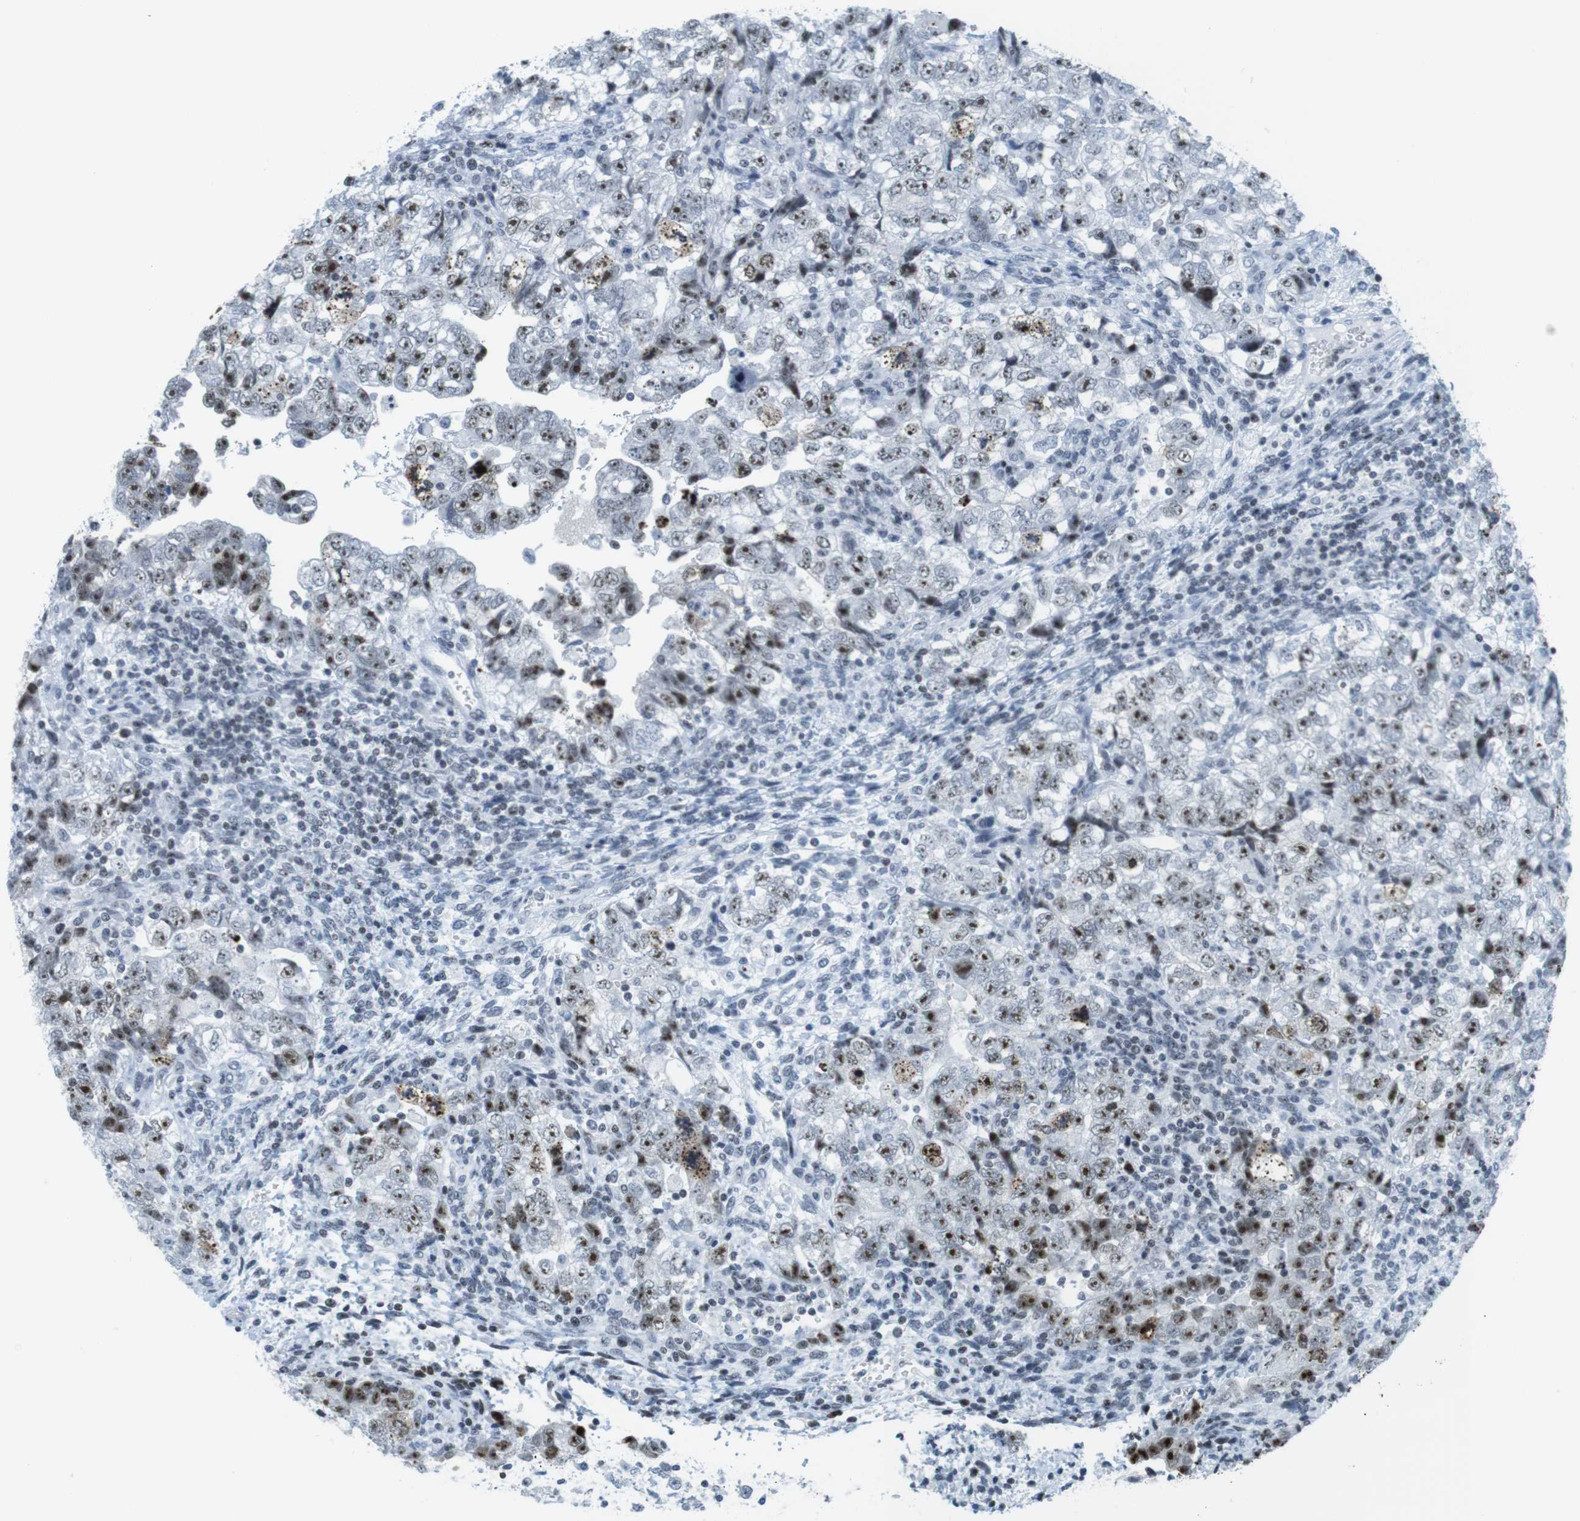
{"staining": {"intensity": "strong", "quantity": ">75%", "location": "nuclear"}, "tissue": "testis cancer", "cell_type": "Tumor cells", "image_type": "cancer", "snomed": [{"axis": "morphology", "description": "Carcinoma, Embryonal, NOS"}, {"axis": "topography", "description": "Testis"}], "caption": "High-magnification brightfield microscopy of testis cancer (embryonal carcinoma) stained with DAB (brown) and counterstained with hematoxylin (blue). tumor cells exhibit strong nuclear expression is present in approximately>75% of cells. (Brightfield microscopy of DAB IHC at high magnification).", "gene": "NIFK", "patient": {"sex": "male", "age": 36}}